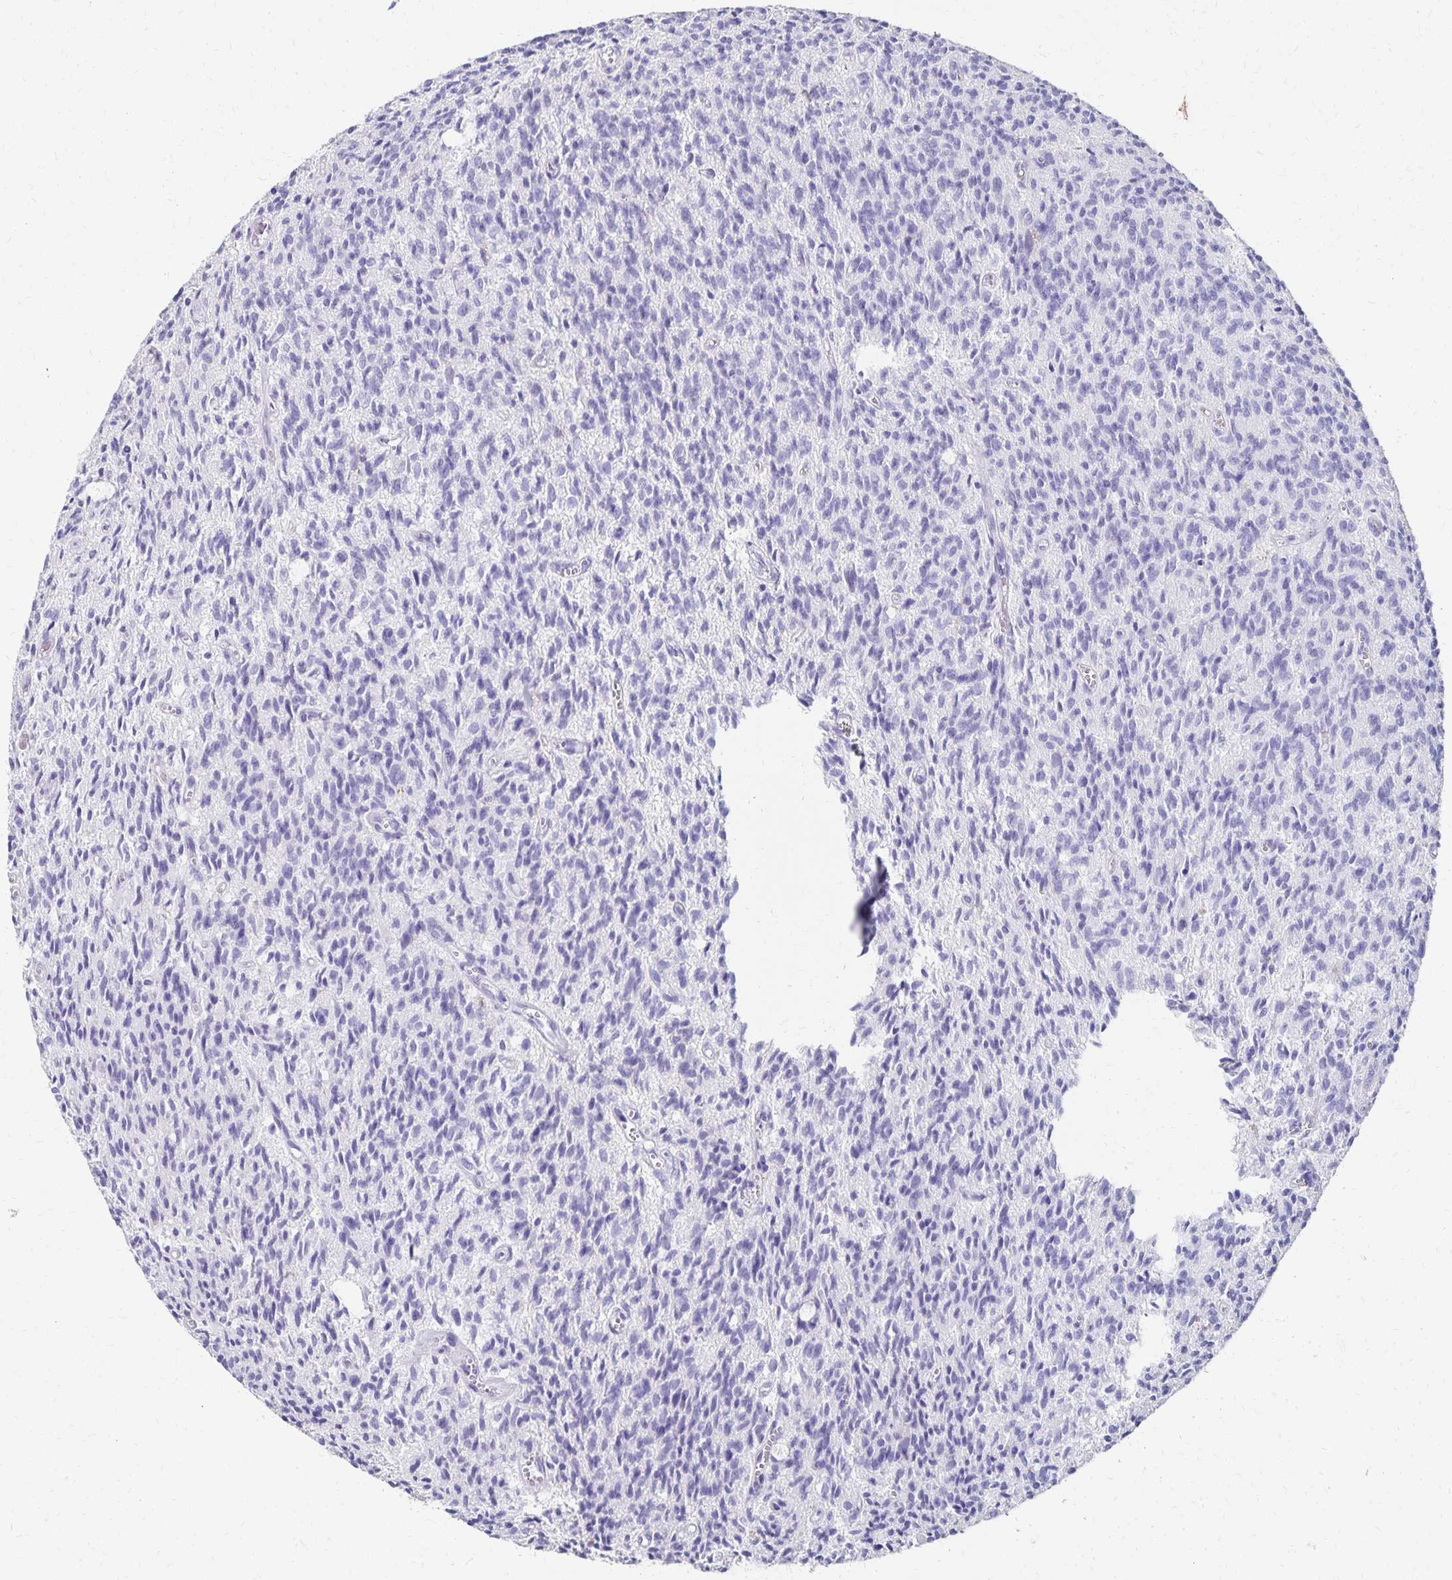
{"staining": {"intensity": "negative", "quantity": "none", "location": "none"}, "tissue": "glioma", "cell_type": "Tumor cells", "image_type": "cancer", "snomed": [{"axis": "morphology", "description": "Glioma, malignant, Low grade"}, {"axis": "topography", "description": "Brain"}], "caption": "Tumor cells show no significant staining in glioma.", "gene": "DYNLT4", "patient": {"sex": "male", "age": 64}}